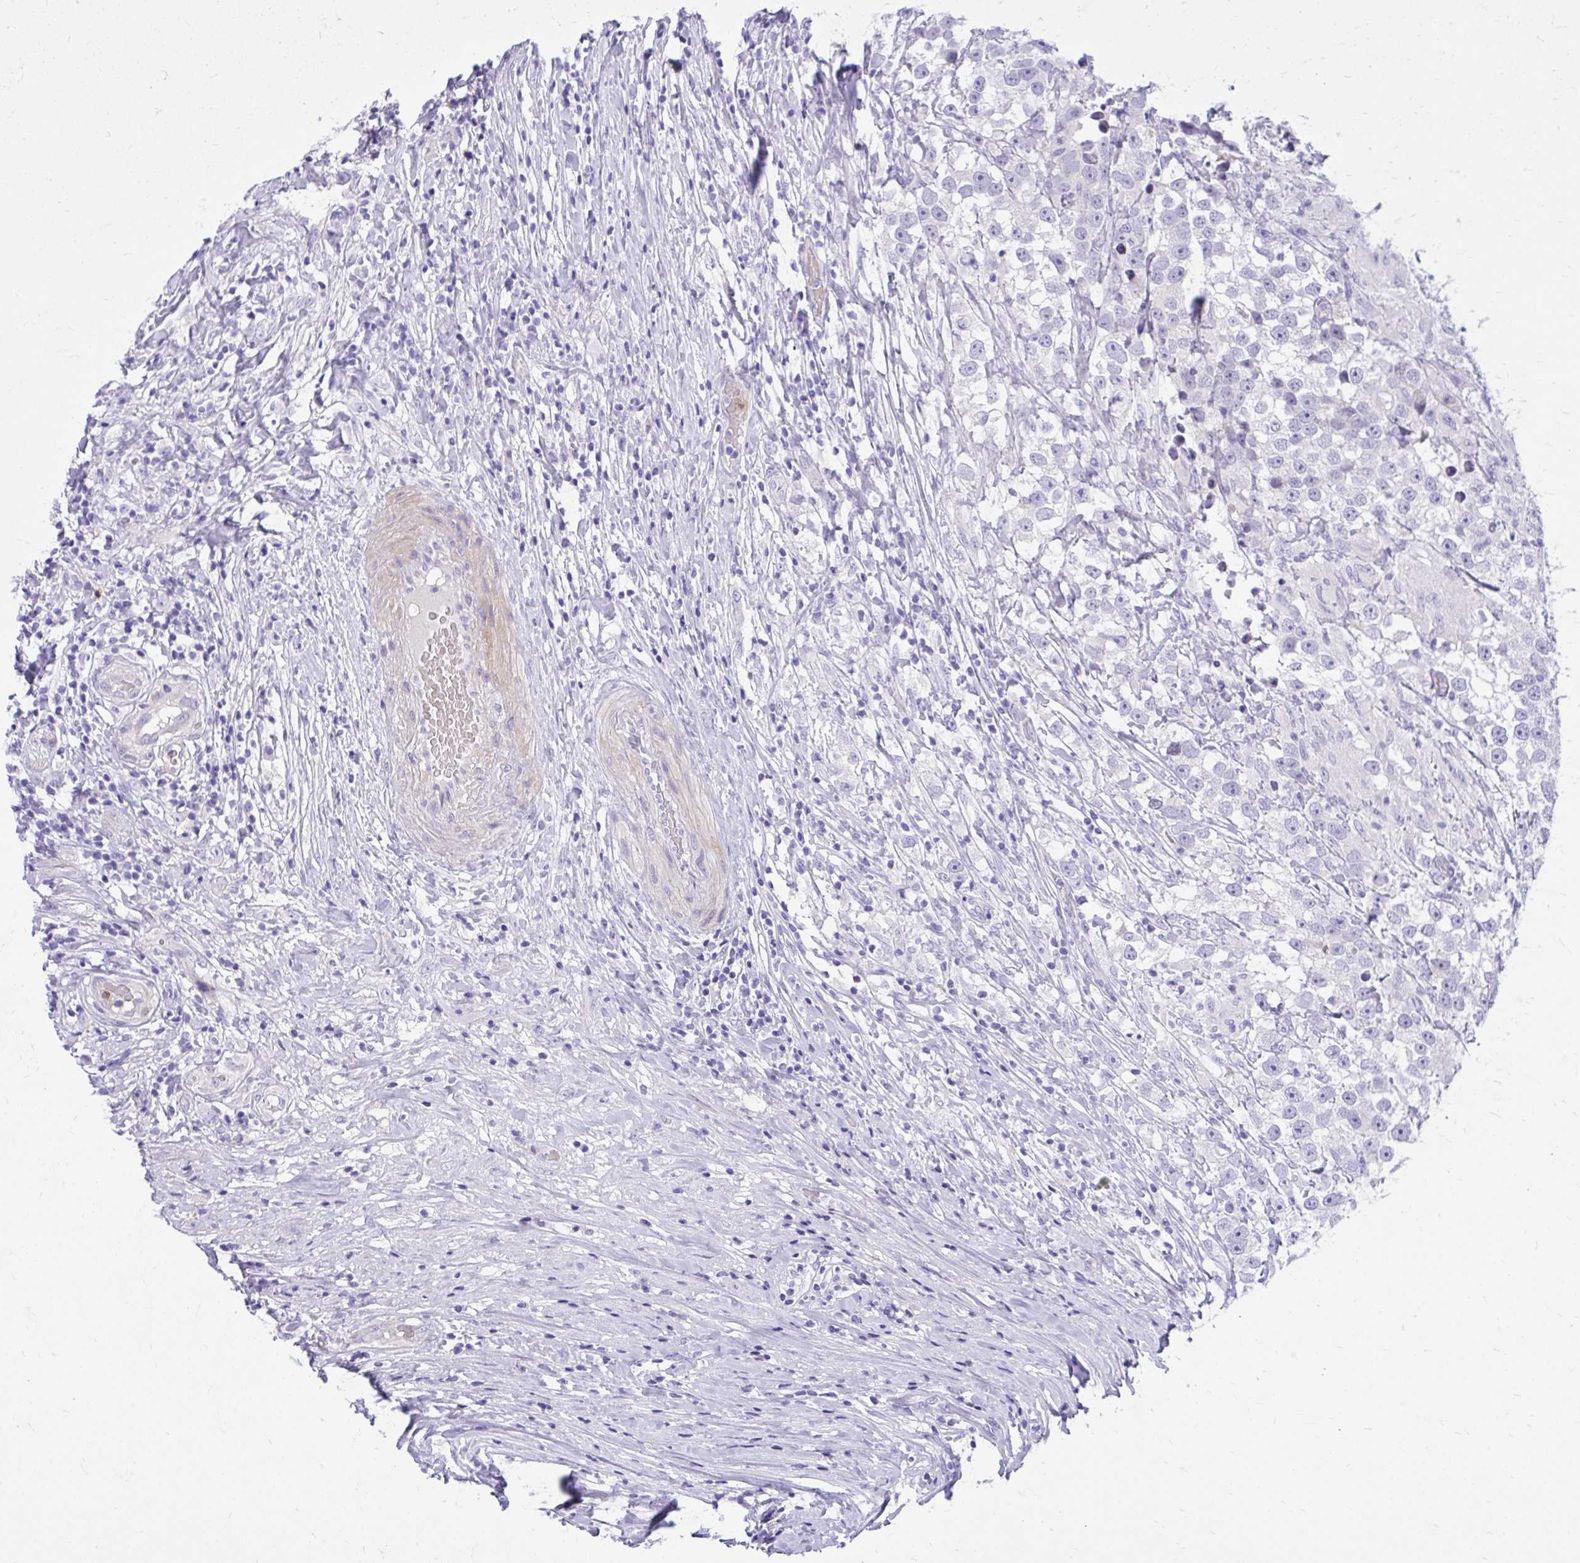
{"staining": {"intensity": "negative", "quantity": "none", "location": "none"}, "tissue": "testis cancer", "cell_type": "Tumor cells", "image_type": "cancer", "snomed": [{"axis": "morphology", "description": "Seminoma, NOS"}, {"axis": "topography", "description": "Testis"}], "caption": "IHC micrograph of human testis cancer (seminoma) stained for a protein (brown), which displays no positivity in tumor cells.", "gene": "ADAMTSL1", "patient": {"sex": "male", "age": 46}}